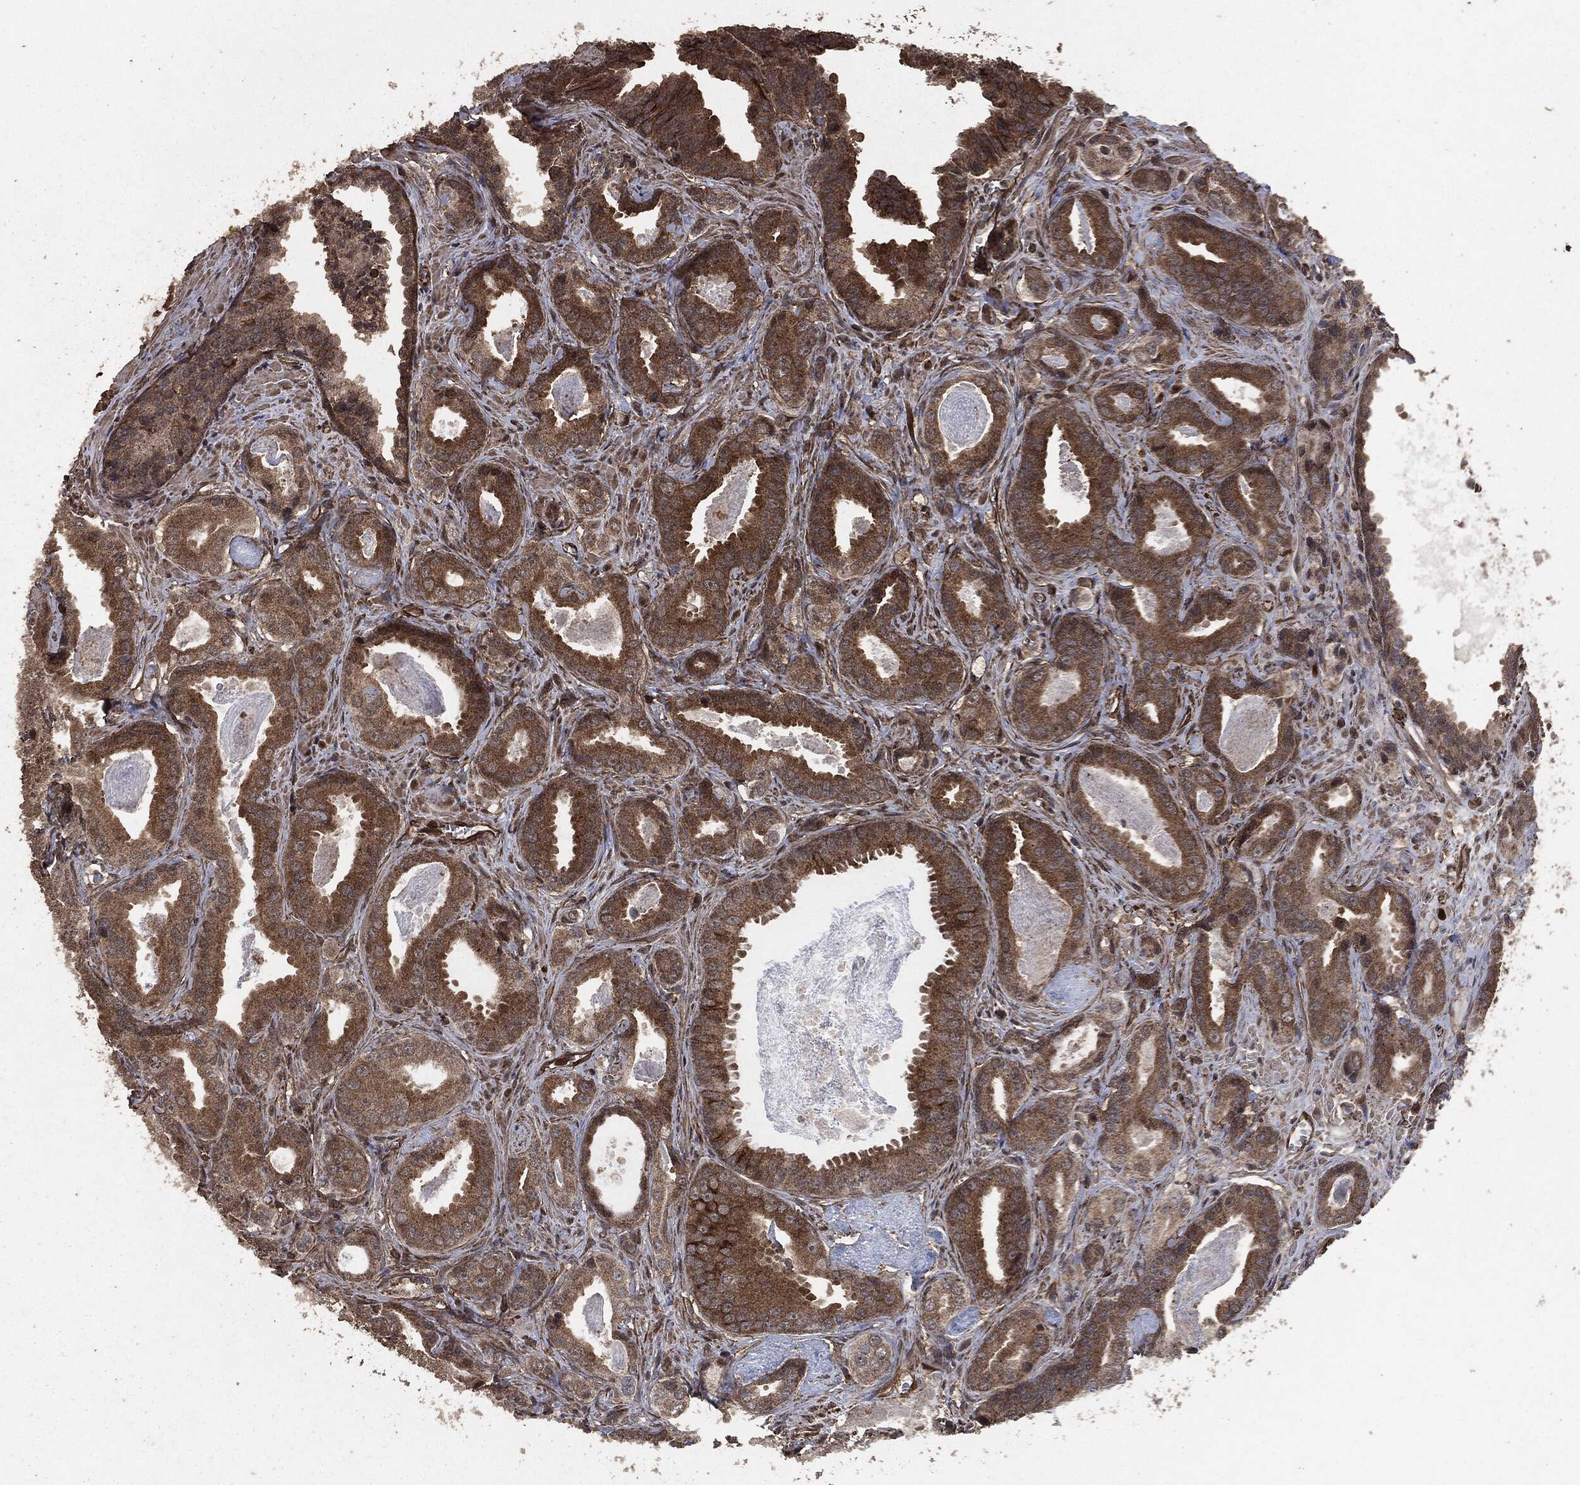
{"staining": {"intensity": "strong", "quantity": "25%-75%", "location": "cytoplasmic/membranous"}, "tissue": "prostate cancer", "cell_type": "Tumor cells", "image_type": "cancer", "snomed": [{"axis": "morphology", "description": "Adenocarcinoma, NOS"}, {"axis": "topography", "description": "Prostate"}], "caption": "Prostate adenocarcinoma stained with a brown dye demonstrates strong cytoplasmic/membranous positive expression in about 25%-75% of tumor cells.", "gene": "EGFR", "patient": {"sex": "male", "age": 61}}